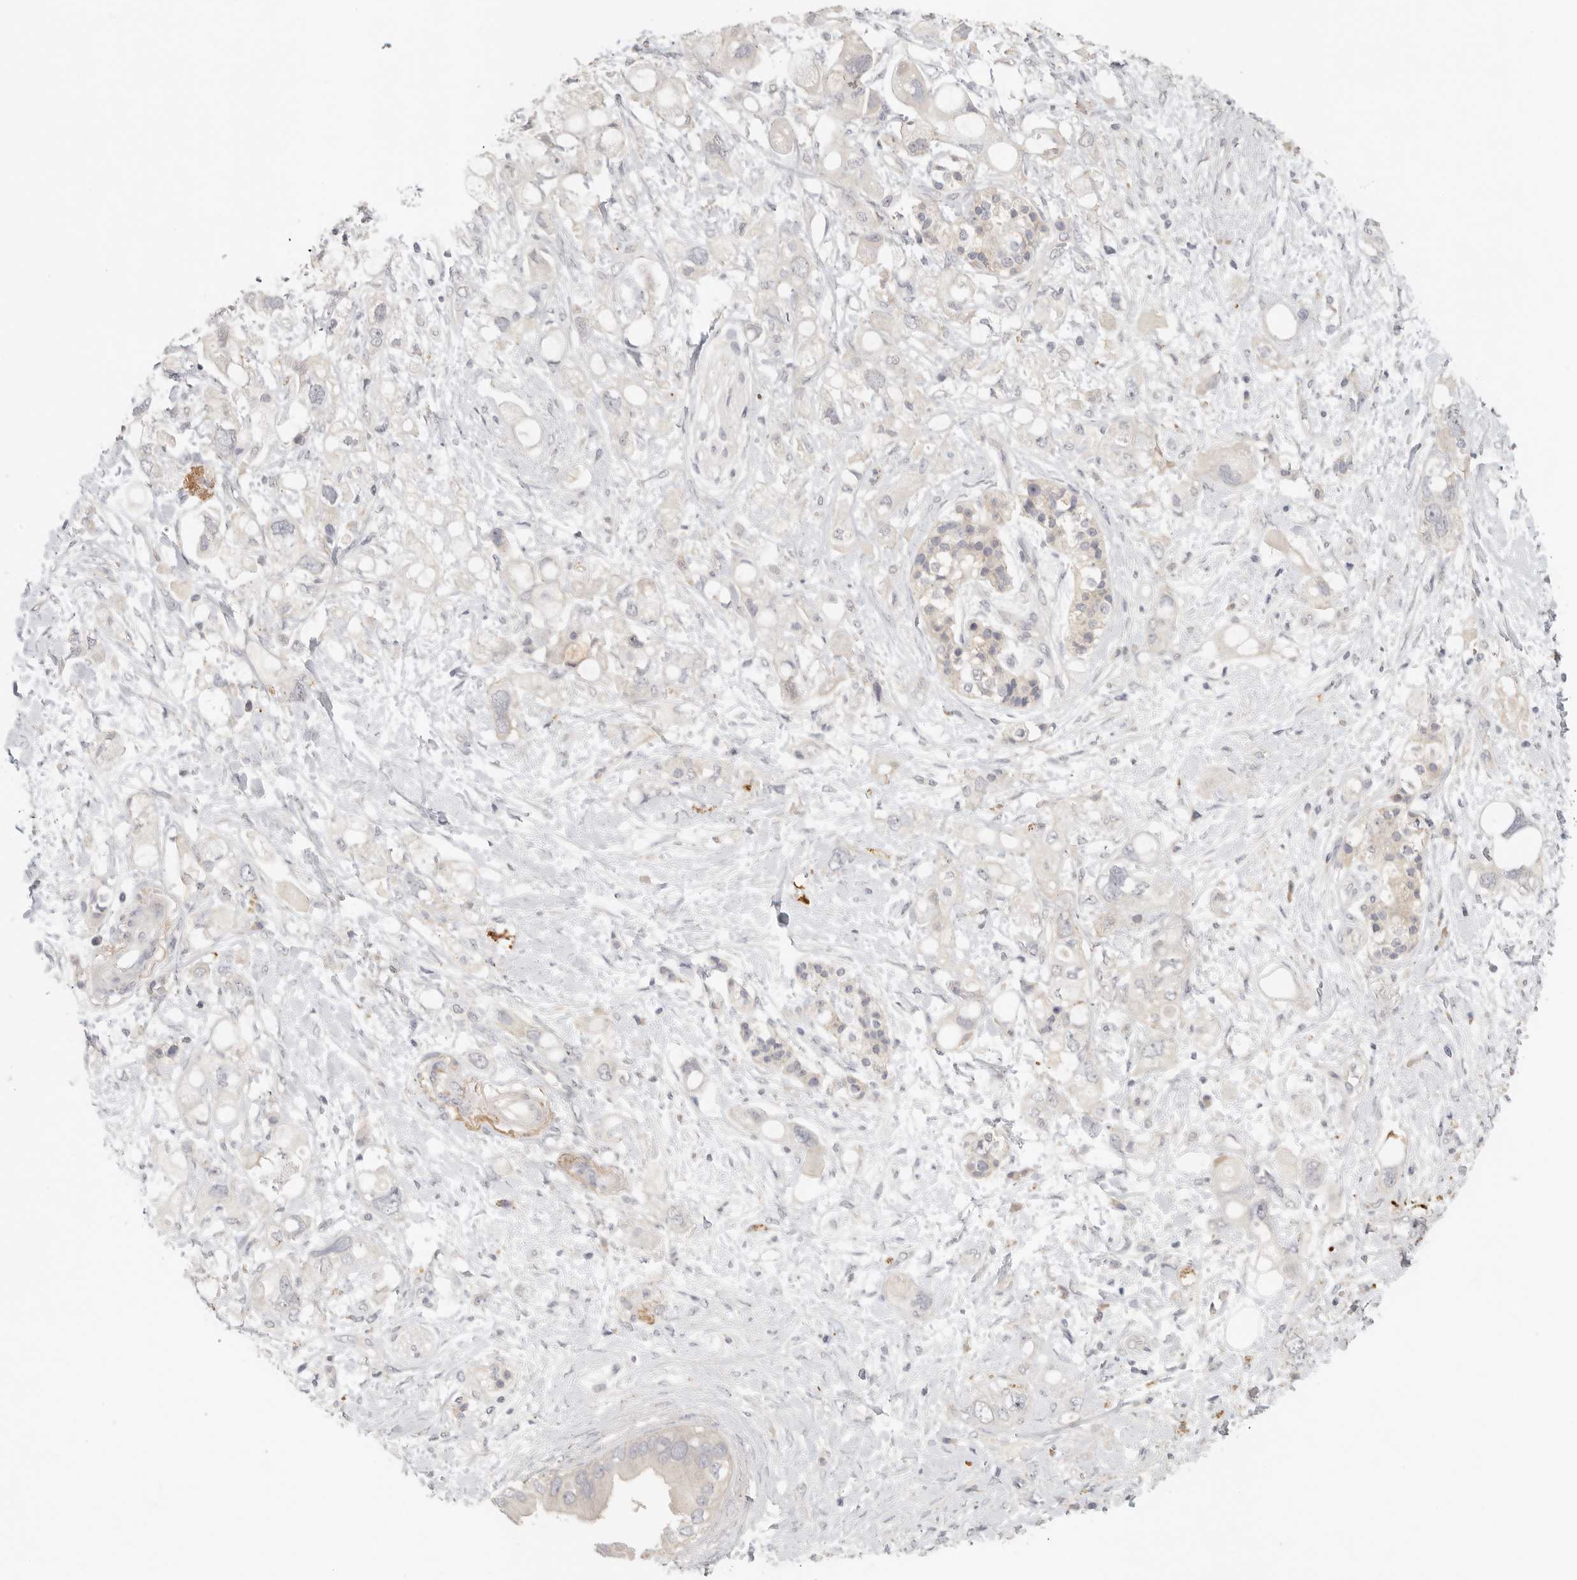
{"staining": {"intensity": "negative", "quantity": "none", "location": "none"}, "tissue": "pancreatic cancer", "cell_type": "Tumor cells", "image_type": "cancer", "snomed": [{"axis": "morphology", "description": "Adenocarcinoma, NOS"}, {"axis": "topography", "description": "Pancreas"}], "caption": "Immunohistochemistry (IHC) histopathology image of neoplastic tissue: pancreatic adenocarcinoma stained with DAB displays no significant protein expression in tumor cells.", "gene": "HDAC6", "patient": {"sex": "female", "age": 56}}